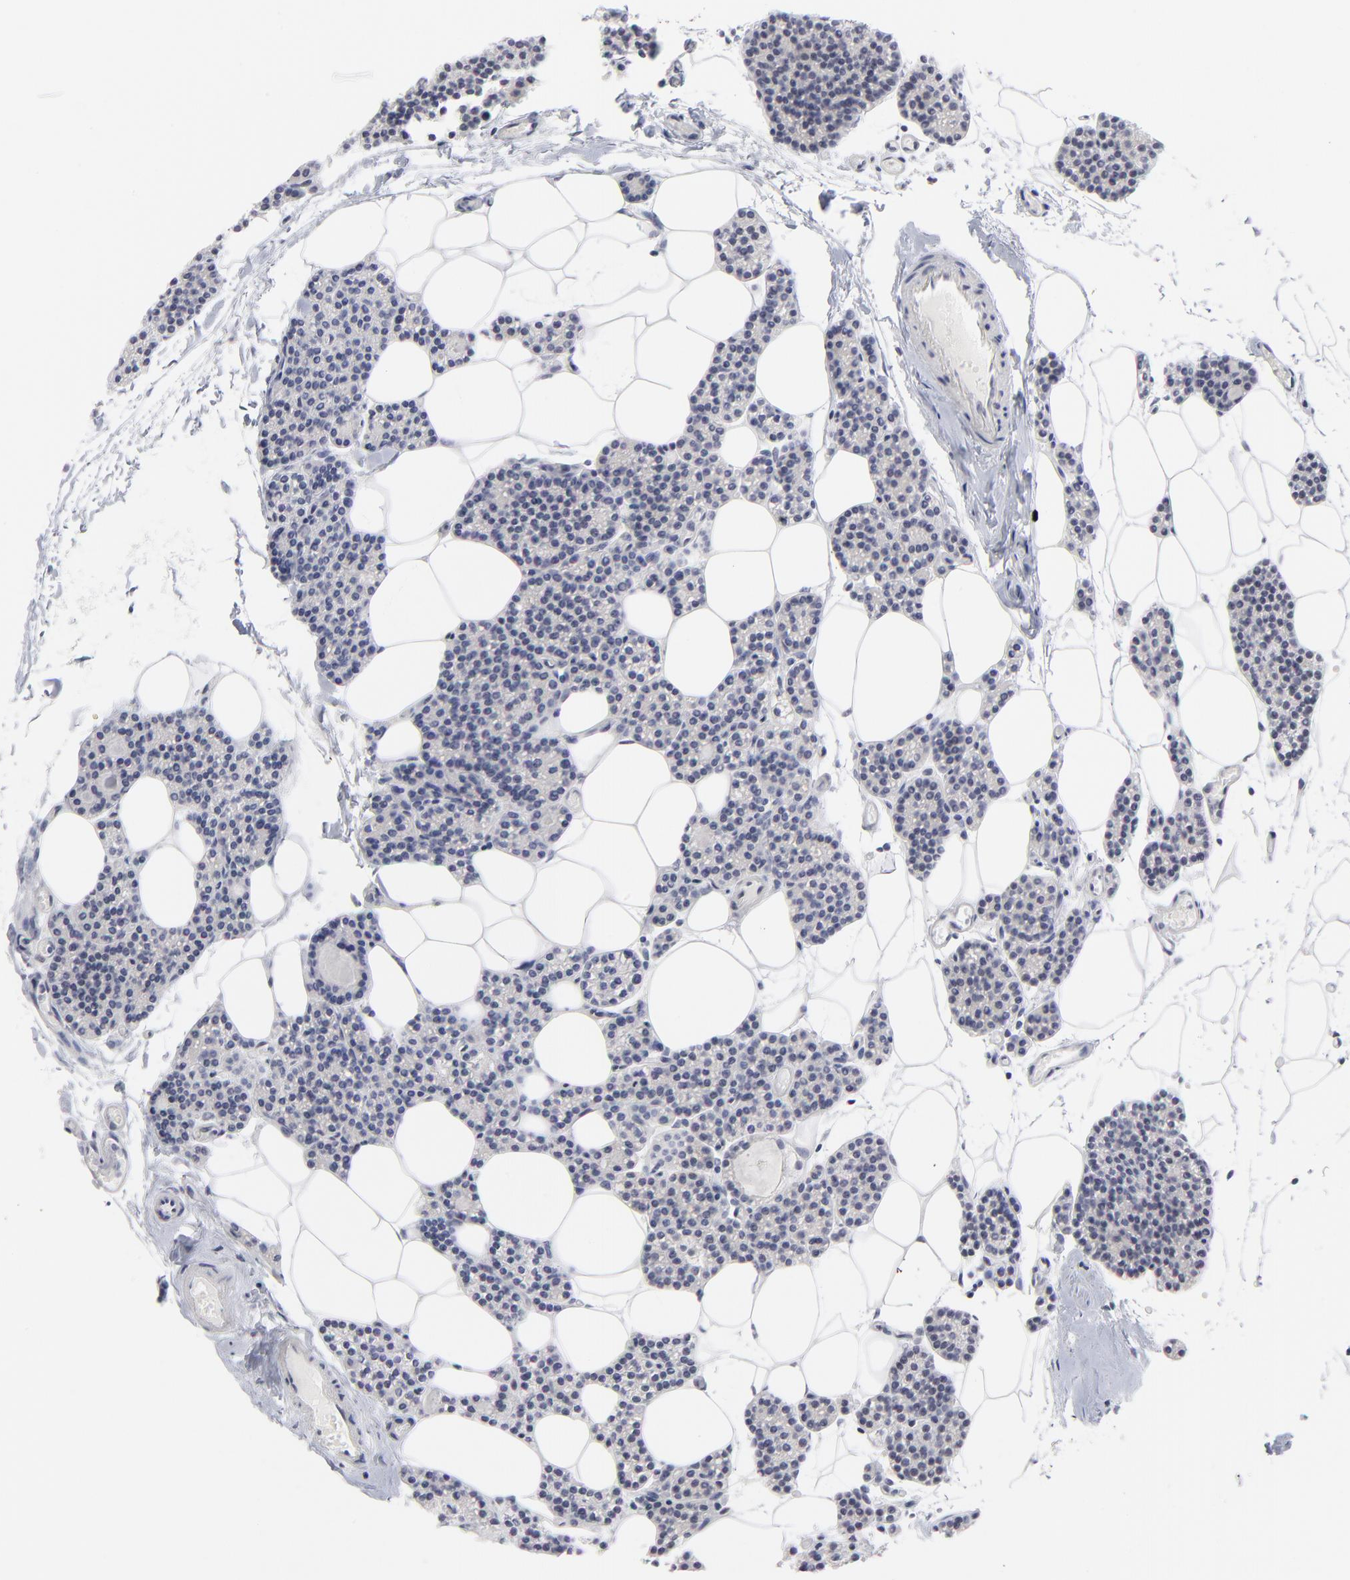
{"staining": {"intensity": "negative", "quantity": "none", "location": "none"}, "tissue": "parathyroid gland", "cell_type": "Glandular cells", "image_type": "normal", "snomed": [{"axis": "morphology", "description": "Normal tissue, NOS"}, {"axis": "topography", "description": "Parathyroid gland"}], "caption": "IHC photomicrograph of normal parathyroid gland stained for a protein (brown), which shows no positivity in glandular cells.", "gene": "SP2", "patient": {"sex": "female", "age": 66}}